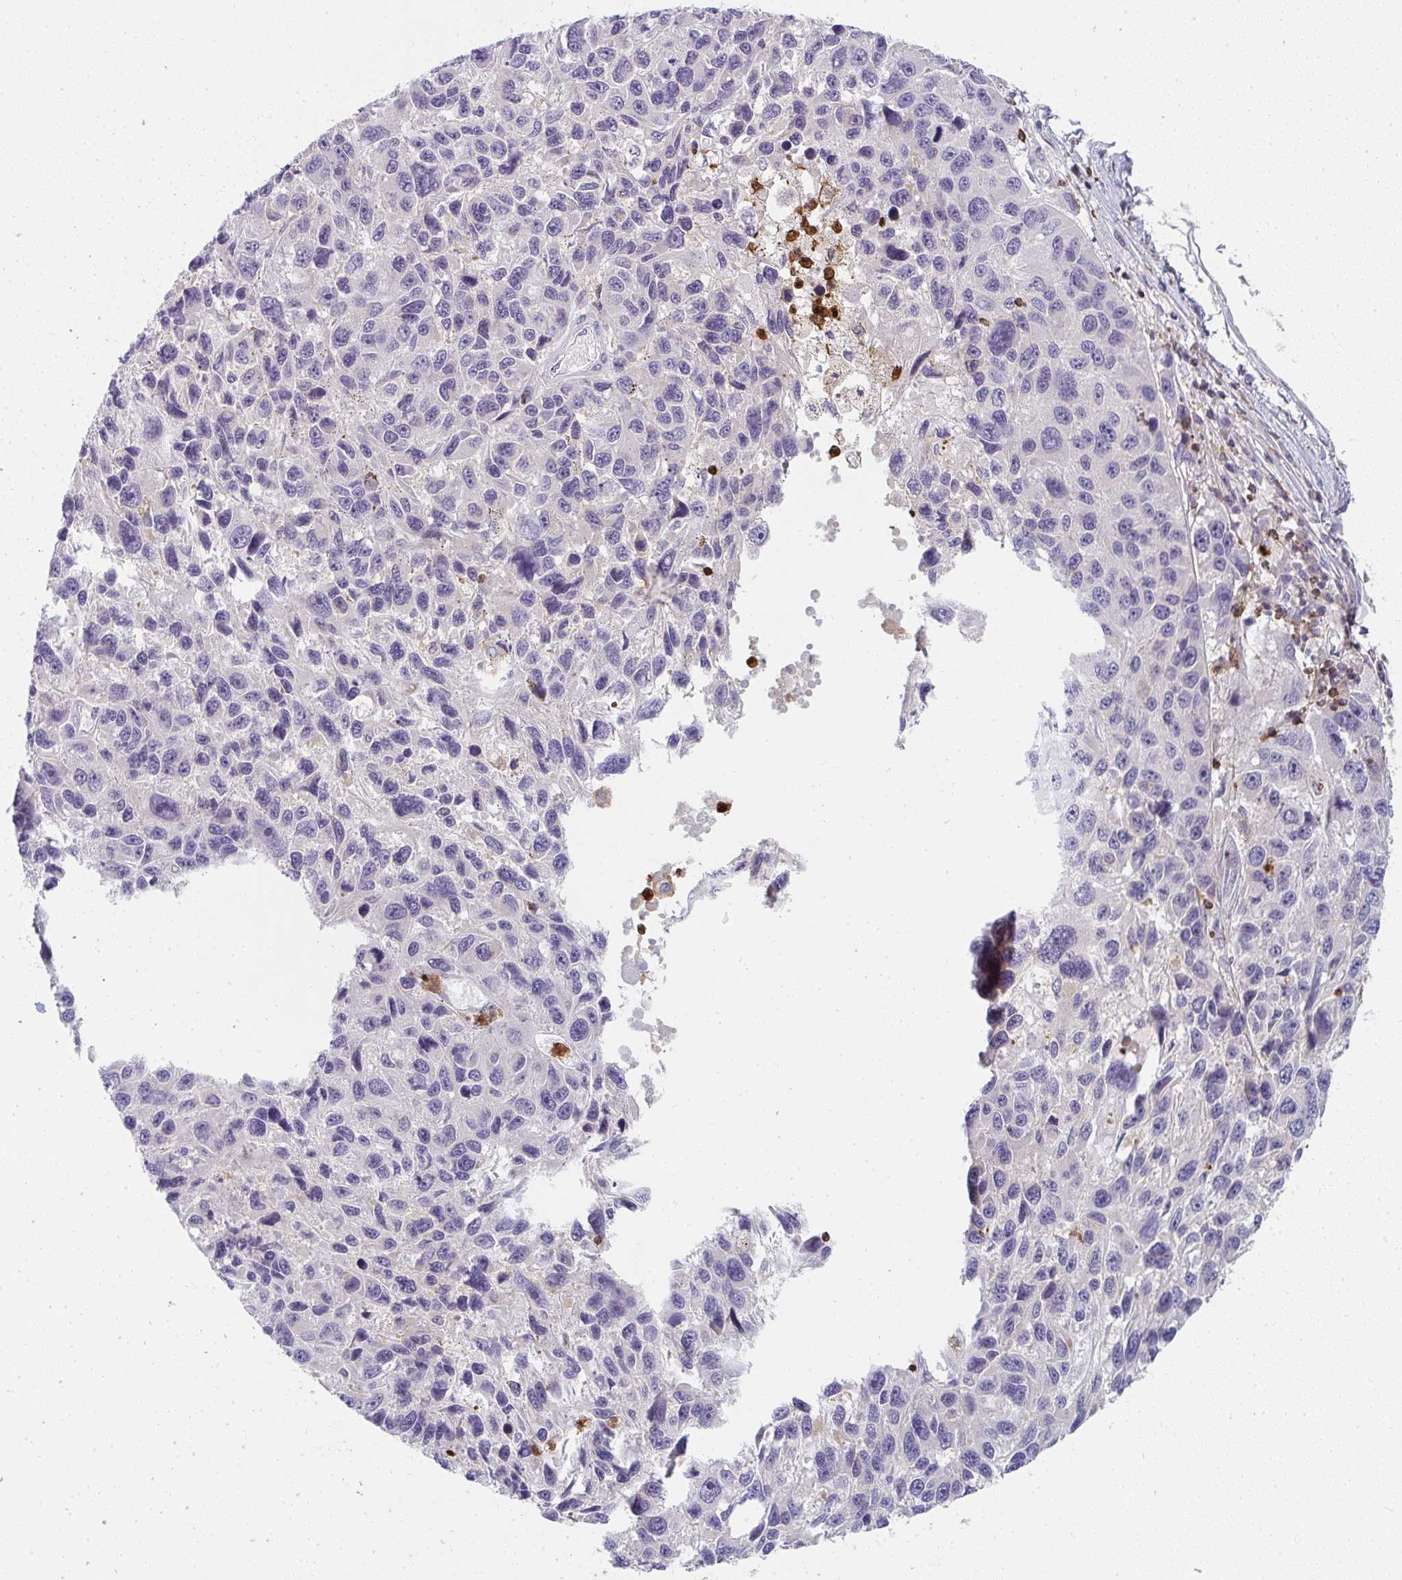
{"staining": {"intensity": "negative", "quantity": "none", "location": "none"}, "tissue": "melanoma", "cell_type": "Tumor cells", "image_type": "cancer", "snomed": [{"axis": "morphology", "description": "Malignant melanoma, NOS"}, {"axis": "topography", "description": "Skin"}], "caption": "This image is of melanoma stained with immunohistochemistry to label a protein in brown with the nuclei are counter-stained blue. There is no positivity in tumor cells.", "gene": "CSF3R", "patient": {"sex": "male", "age": 53}}